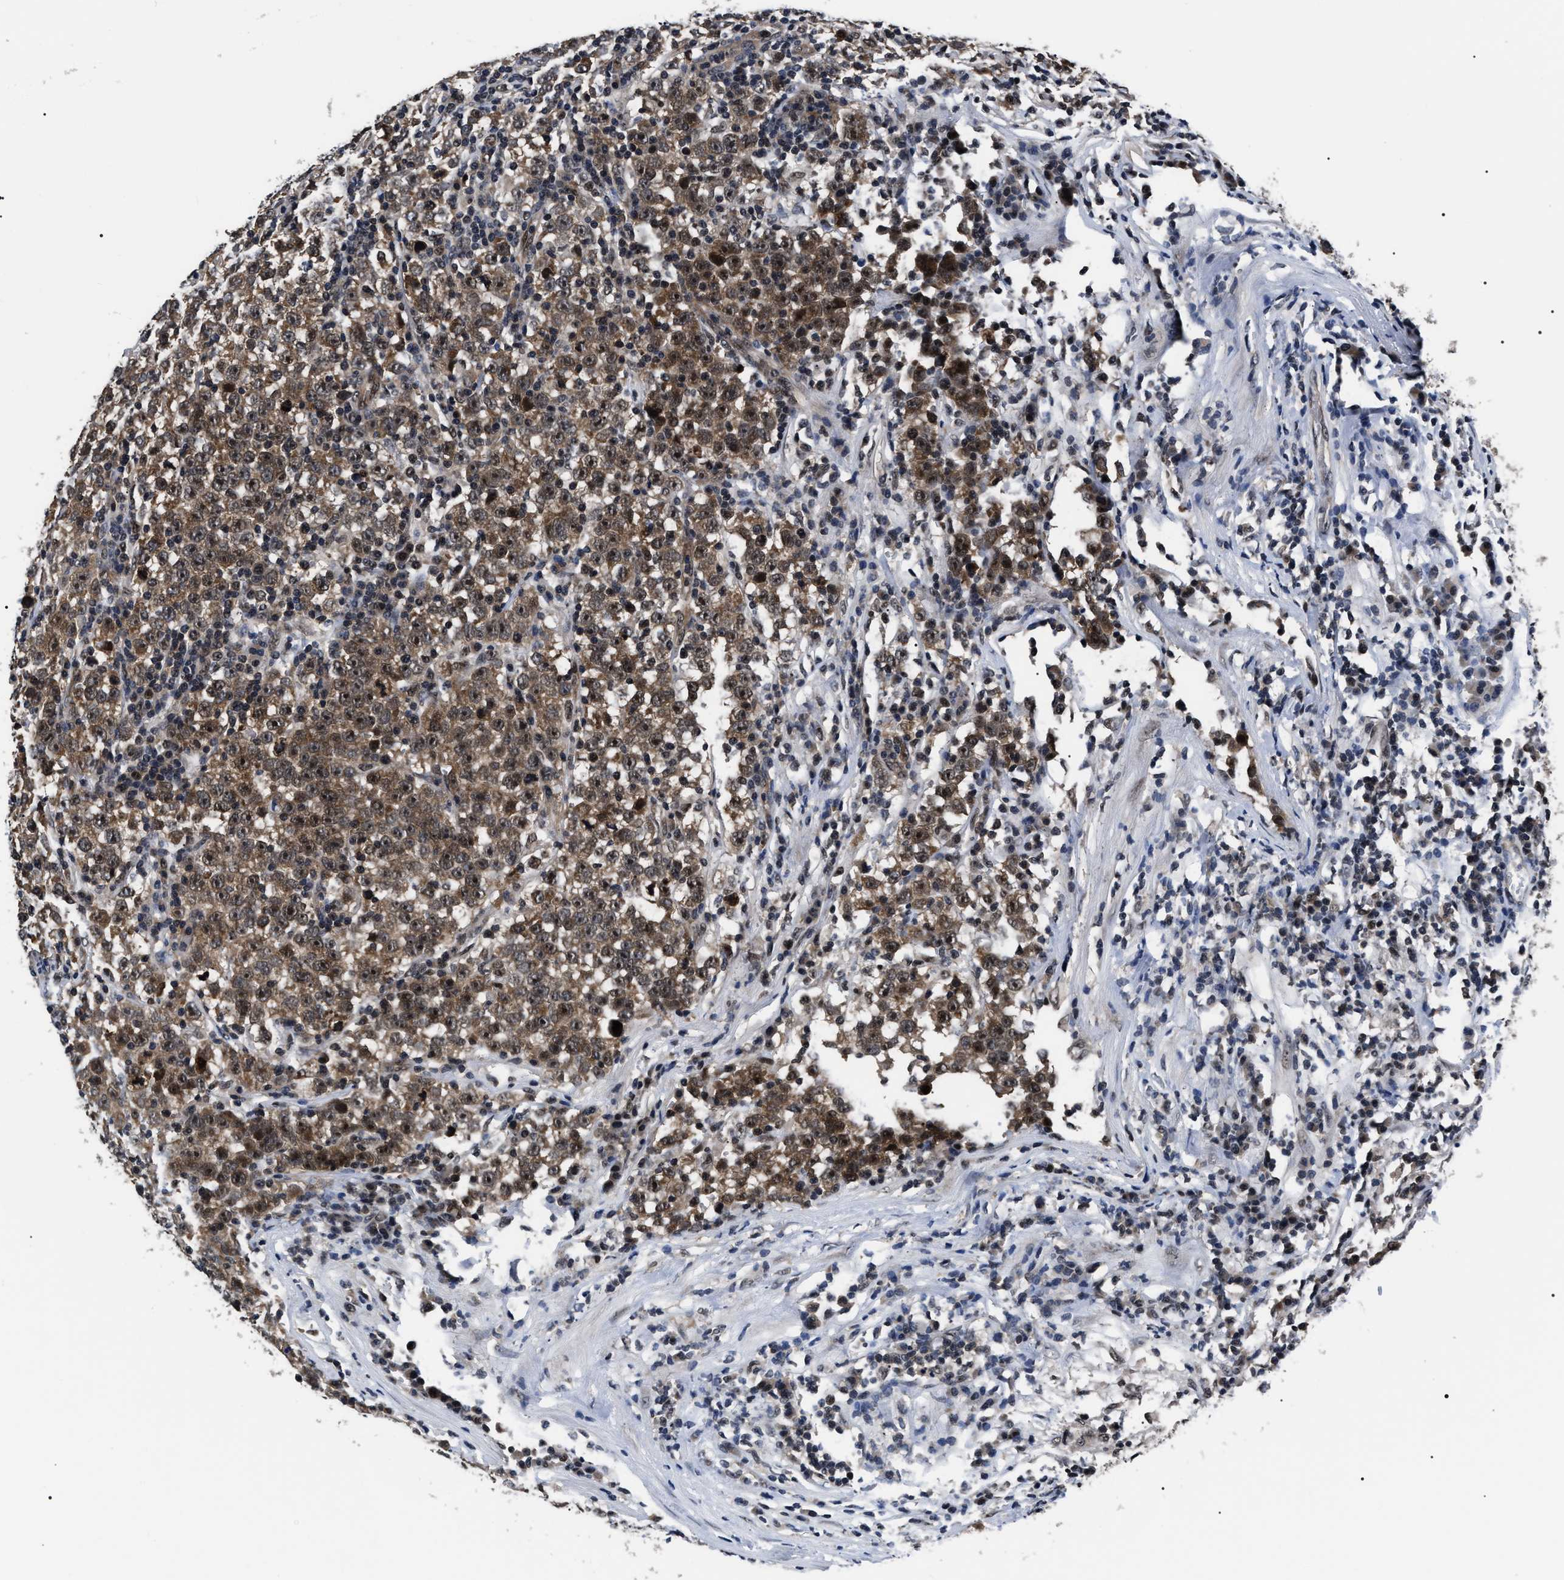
{"staining": {"intensity": "moderate", "quantity": ">75%", "location": "cytoplasmic/membranous,nuclear"}, "tissue": "testis cancer", "cell_type": "Tumor cells", "image_type": "cancer", "snomed": [{"axis": "morphology", "description": "Seminoma, NOS"}, {"axis": "topography", "description": "Testis"}], "caption": "Human testis seminoma stained with a brown dye reveals moderate cytoplasmic/membranous and nuclear positive staining in approximately >75% of tumor cells.", "gene": "CSNK2A1", "patient": {"sex": "male", "age": 43}}